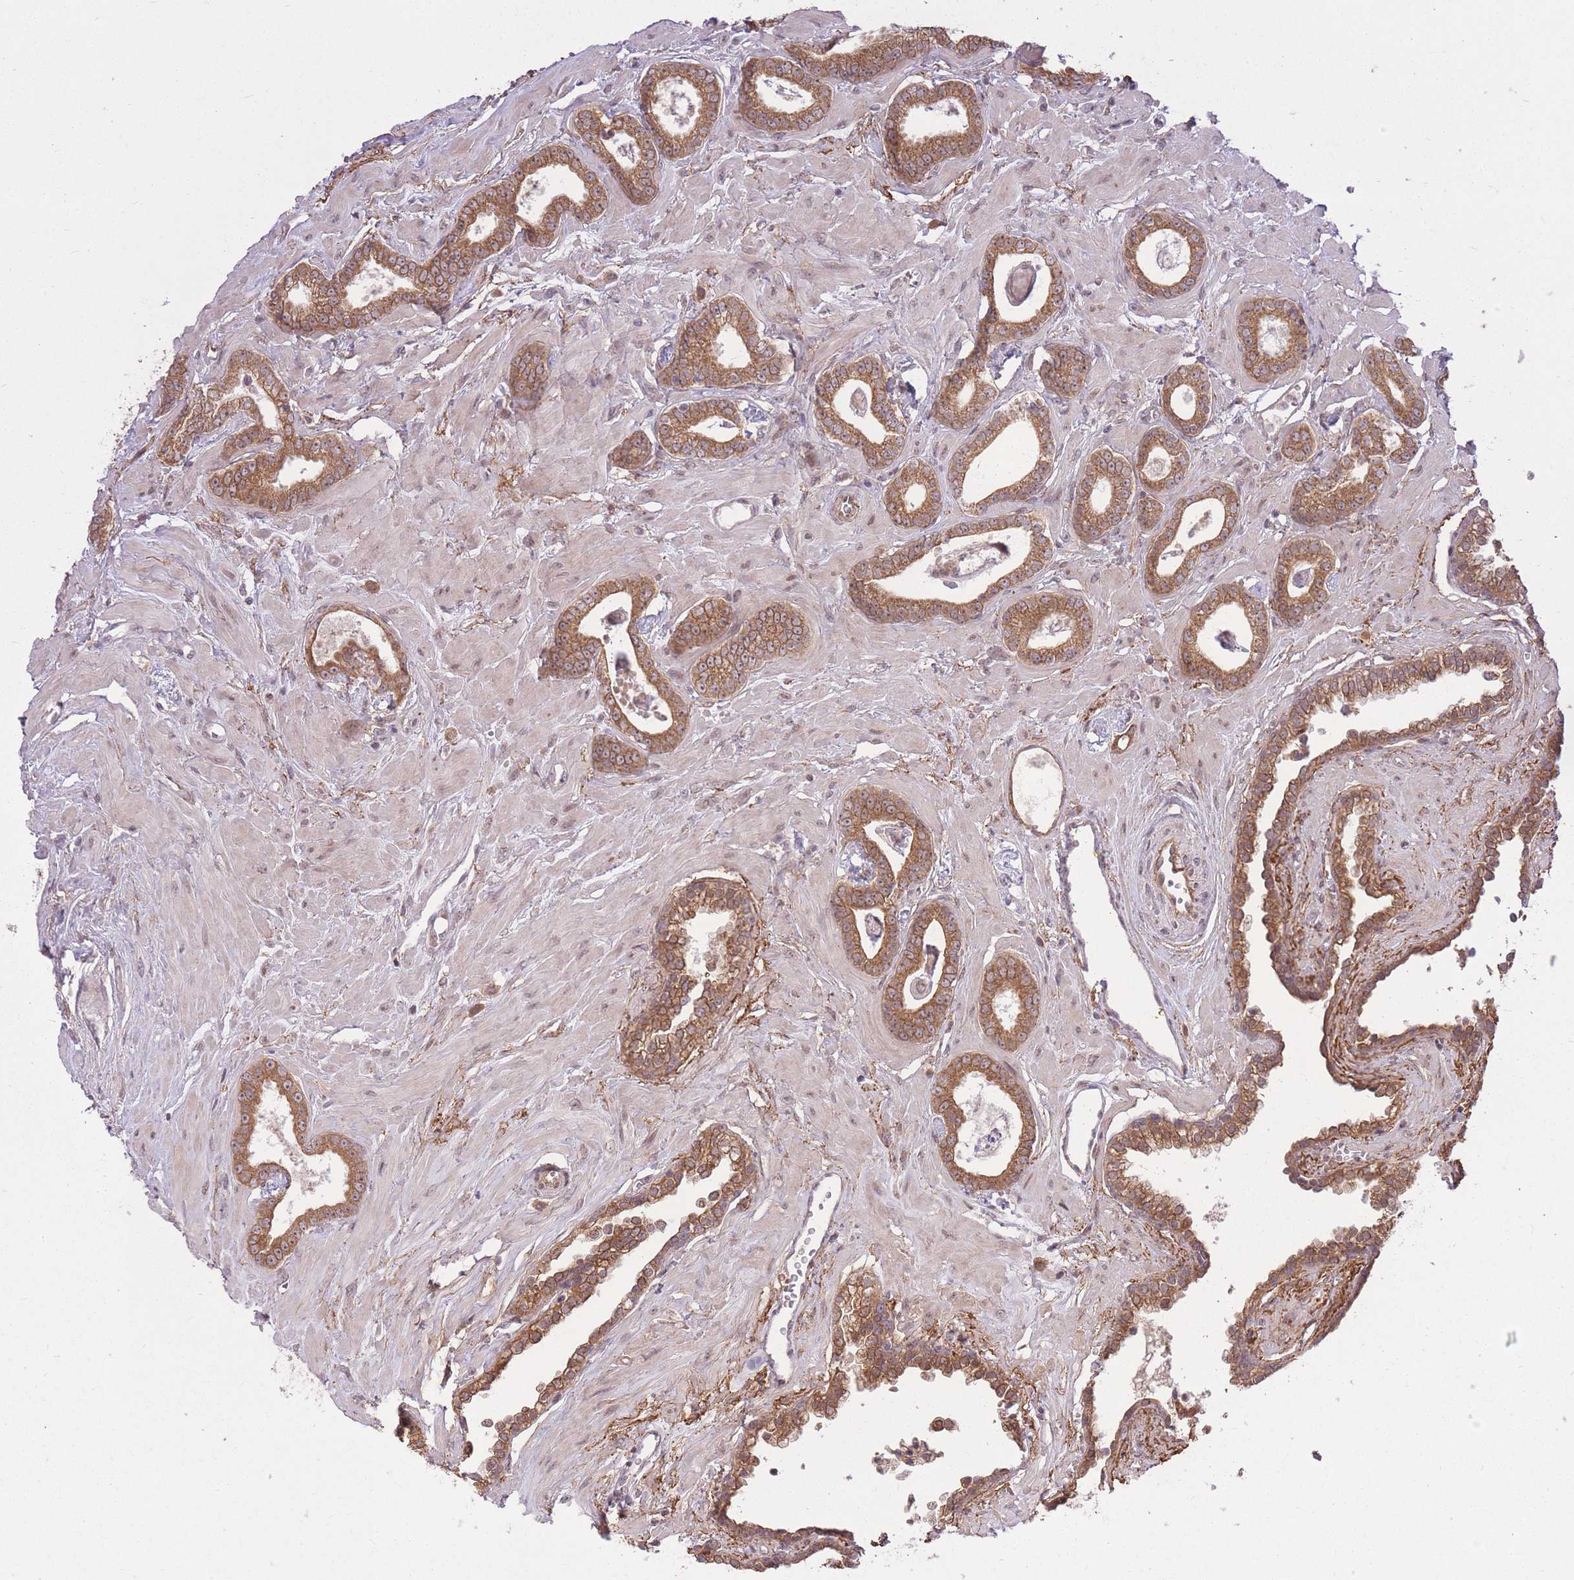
{"staining": {"intensity": "moderate", "quantity": ">75%", "location": "cytoplasmic/membranous"}, "tissue": "prostate cancer", "cell_type": "Tumor cells", "image_type": "cancer", "snomed": [{"axis": "morphology", "description": "Adenocarcinoma, Low grade"}, {"axis": "topography", "description": "Prostate"}], "caption": "Human prostate low-grade adenocarcinoma stained with a protein marker exhibits moderate staining in tumor cells.", "gene": "ZNF391", "patient": {"sex": "male", "age": 60}}